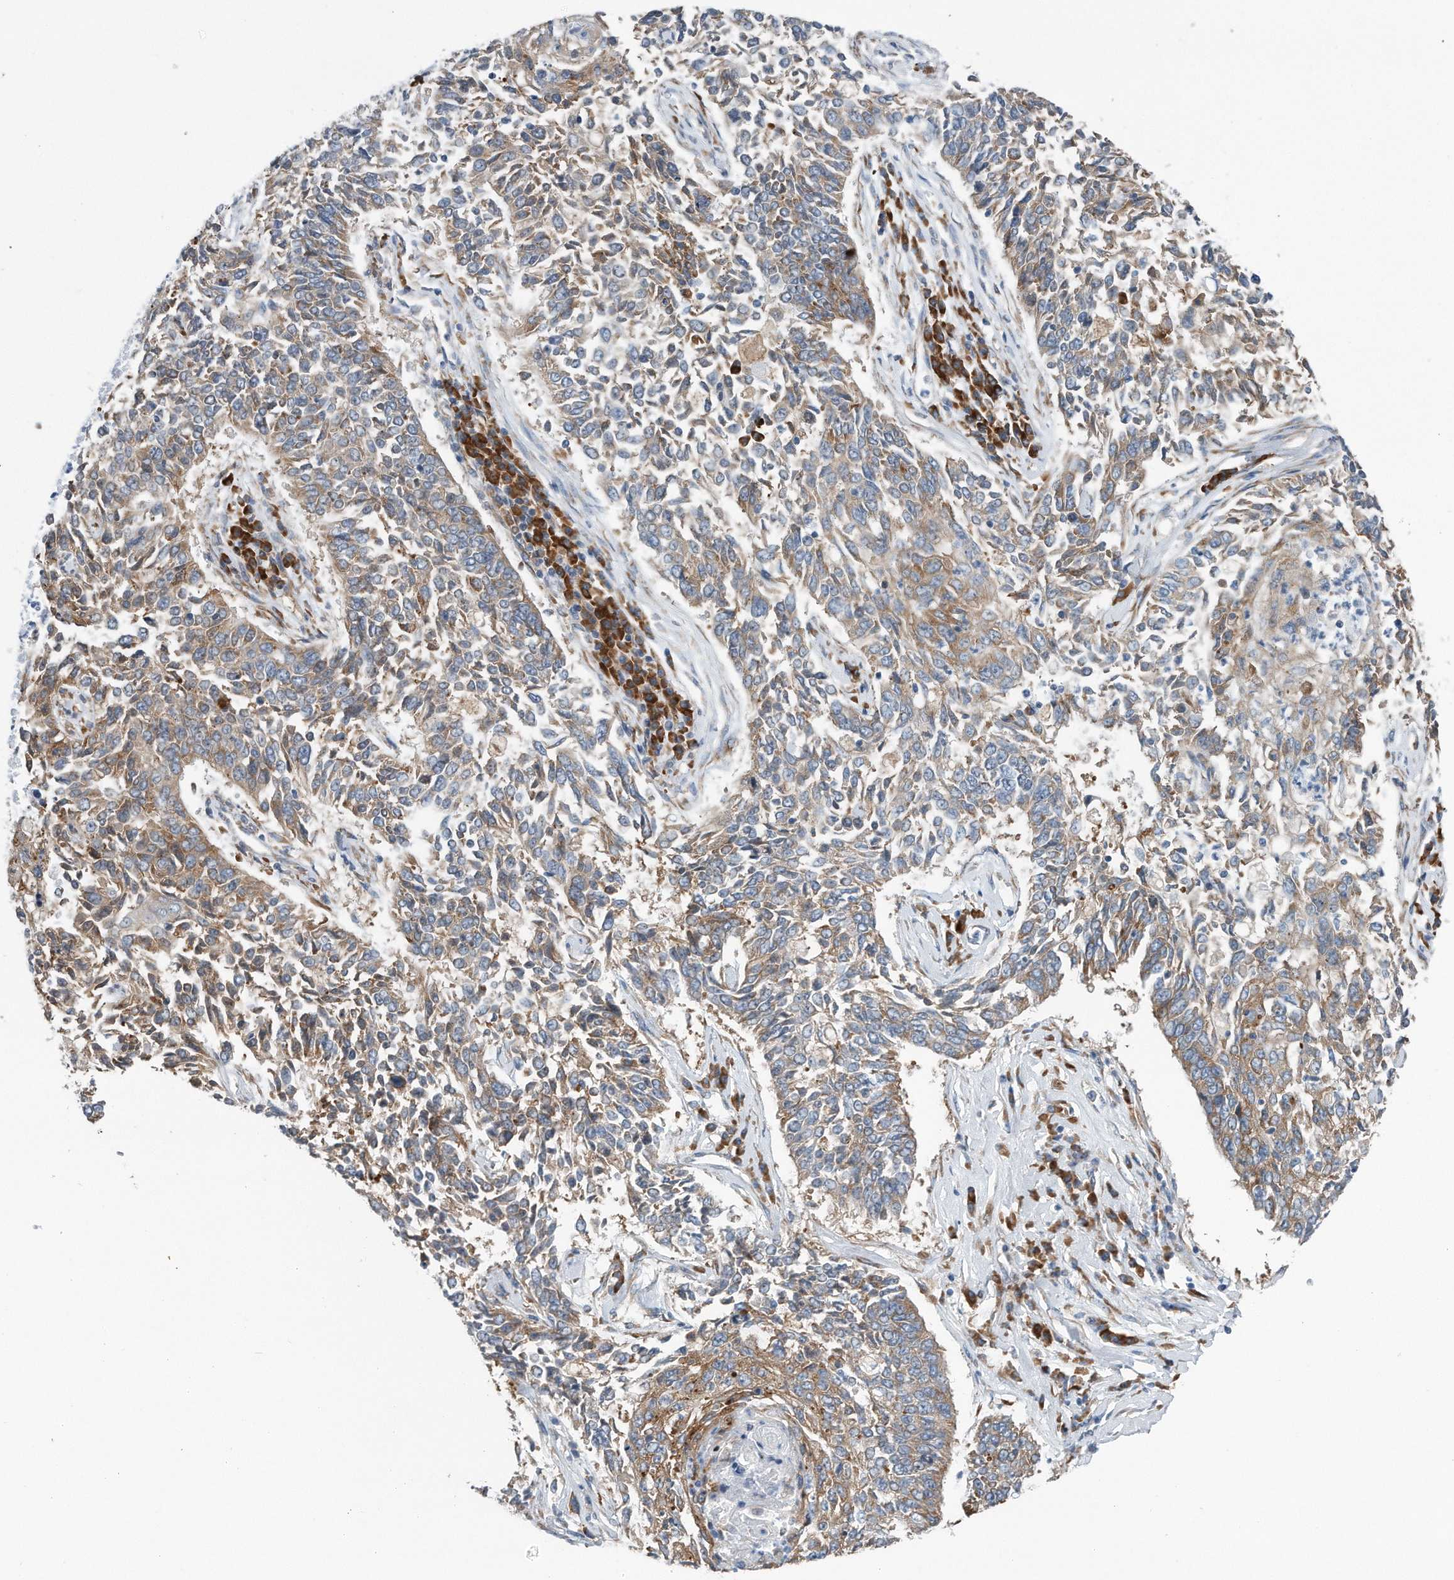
{"staining": {"intensity": "weak", "quantity": "25%-75%", "location": "cytoplasmic/membranous"}, "tissue": "lung cancer", "cell_type": "Tumor cells", "image_type": "cancer", "snomed": [{"axis": "morphology", "description": "Normal tissue, NOS"}, {"axis": "morphology", "description": "Squamous cell carcinoma, NOS"}, {"axis": "topography", "description": "Cartilage tissue"}, {"axis": "topography", "description": "Bronchus"}, {"axis": "topography", "description": "Lung"}], "caption": "The image reveals staining of squamous cell carcinoma (lung), revealing weak cytoplasmic/membranous protein positivity (brown color) within tumor cells.", "gene": "RPL26L1", "patient": {"sex": "female", "age": 49}}